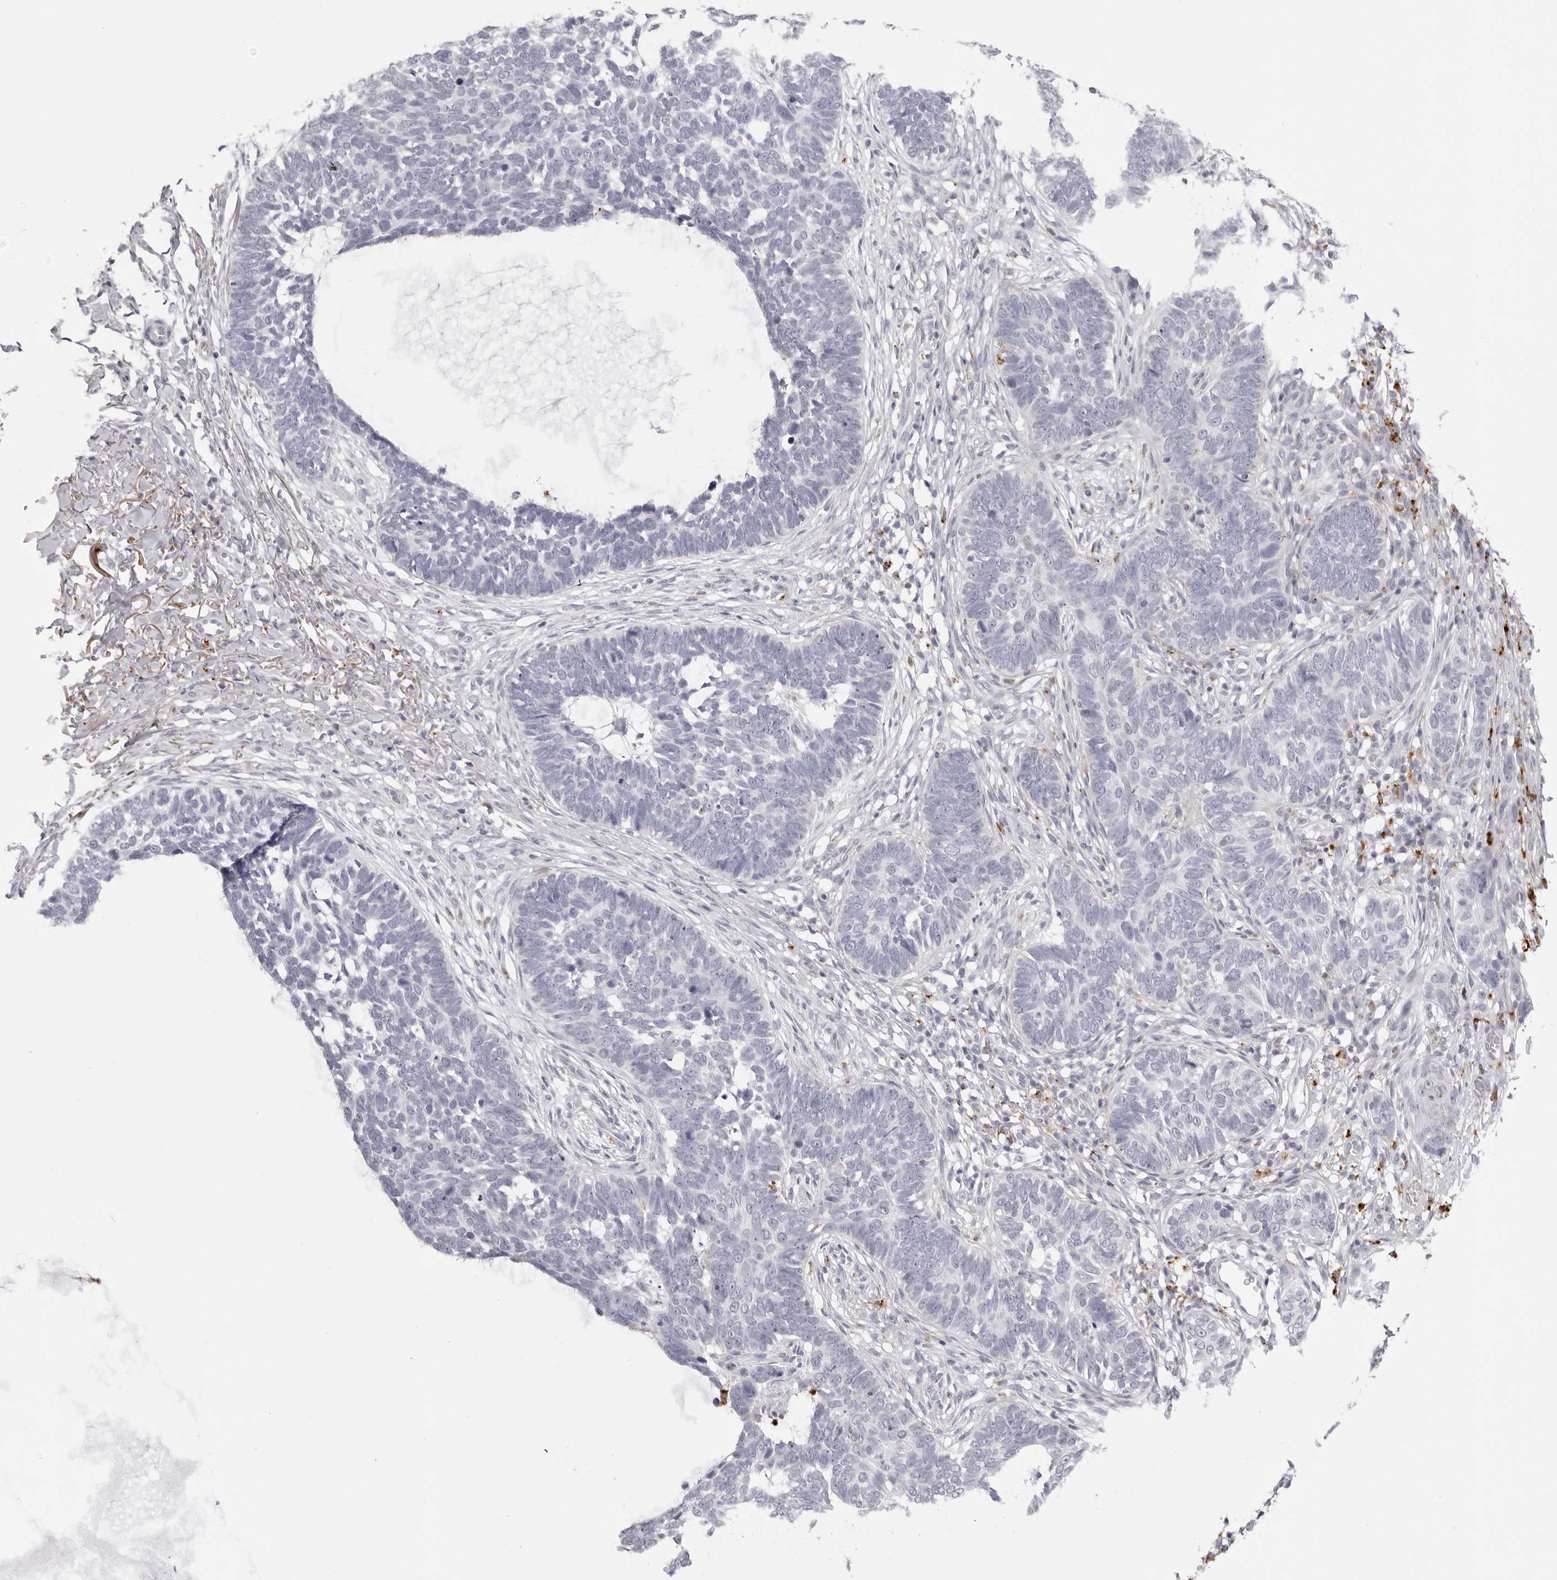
{"staining": {"intensity": "negative", "quantity": "none", "location": "none"}, "tissue": "skin cancer", "cell_type": "Tumor cells", "image_type": "cancer", "snomed": [{"axis": "morphology", "description": "Normal tissue, NOS"}, {"axis": "morphology", "description": "Basal cell carcinoma"}, {"axis": "topography", "description": "Skin"}], "caption": "IHC histopathology image of neoplastic tissue: human basal cell carcinoma (skin) stained with DAB displays no significant protein positivity in tumor cells.", "gene": "IL25", "patient": {"sex": "male", "age": 77}}